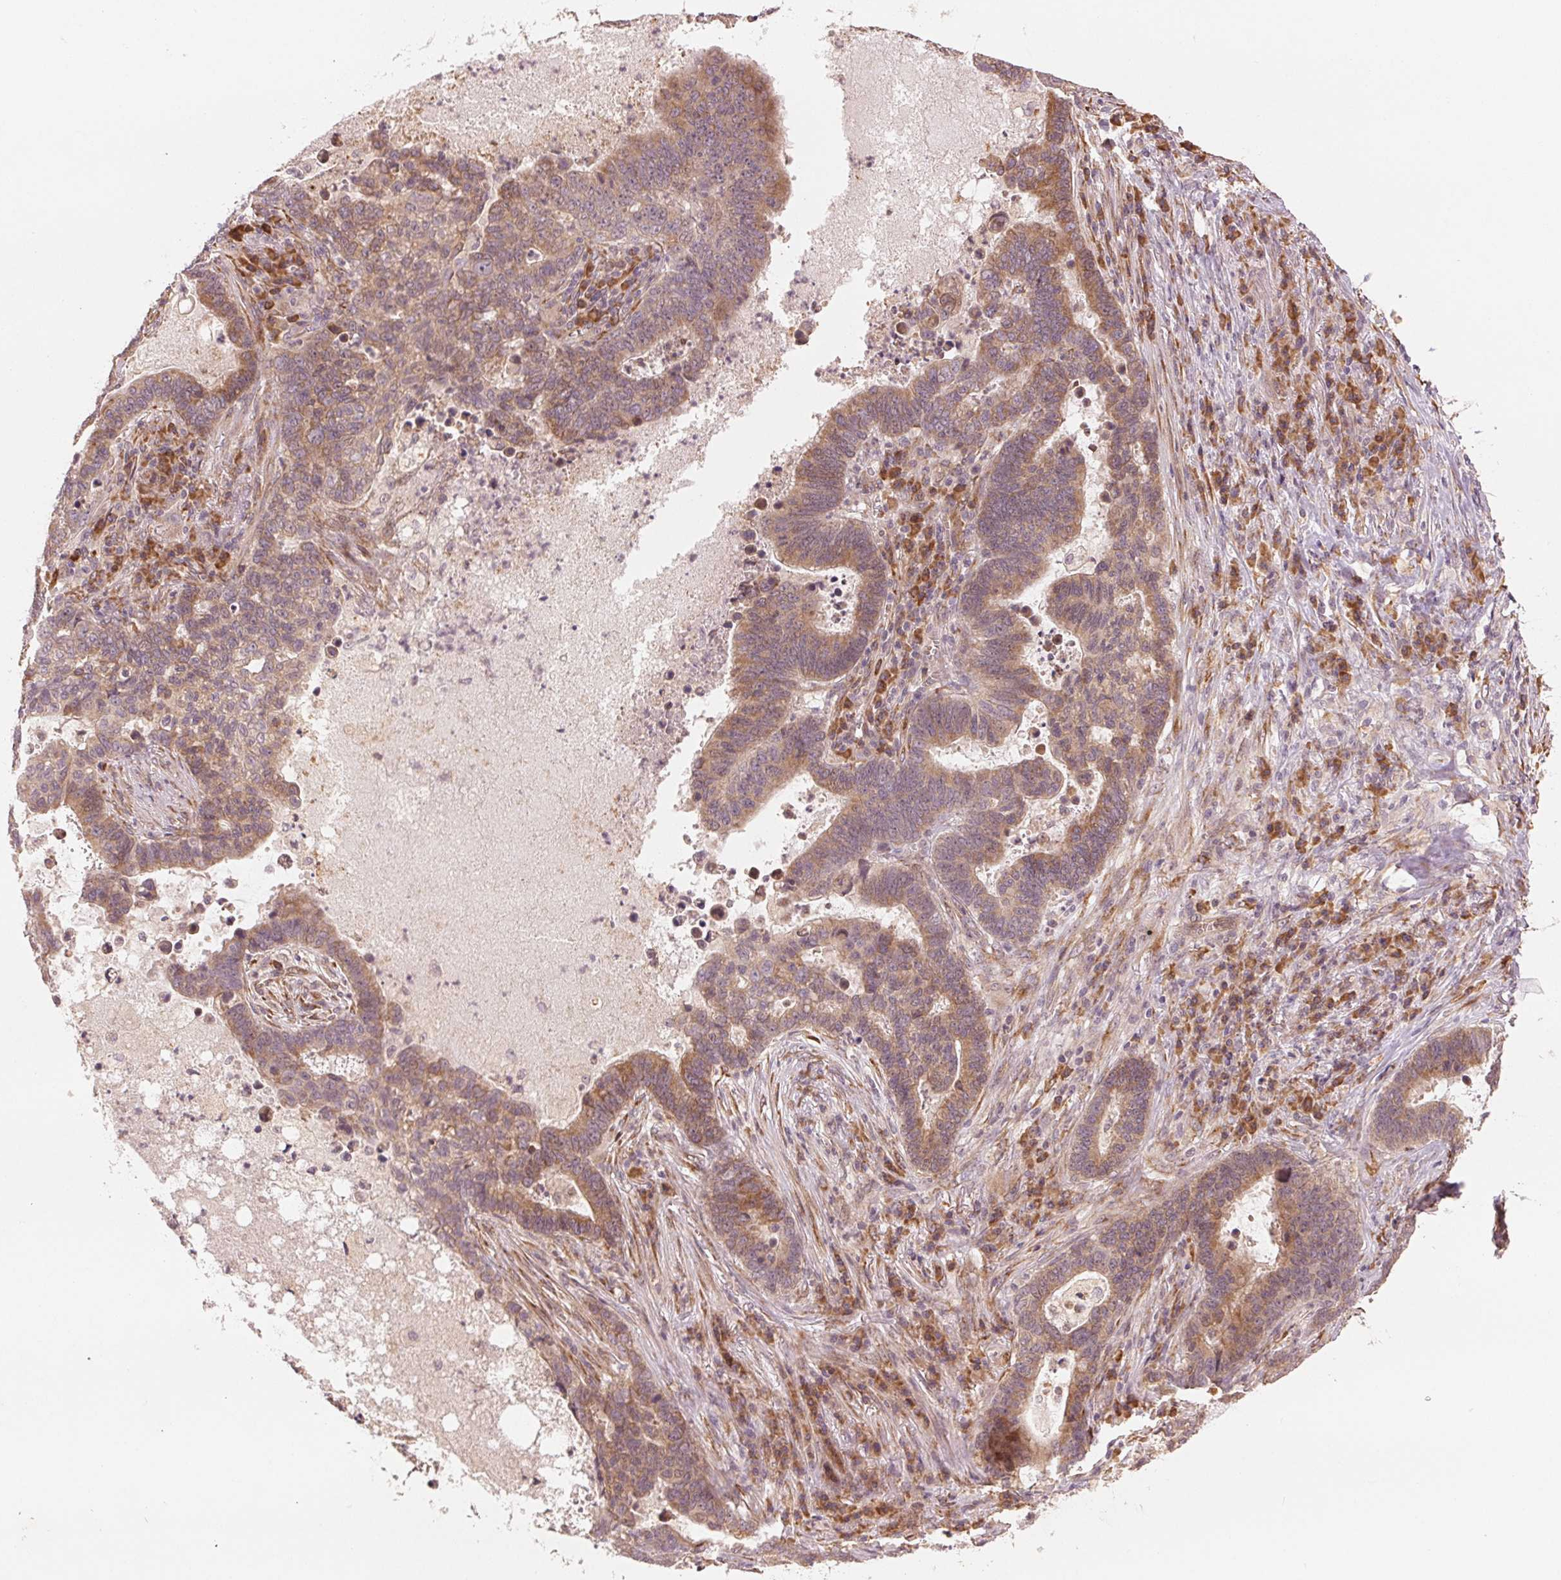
{"staining": {"intensity": "weak", "quantity": ">75%", "location": "cytoplasmic/membranous"}, "tissue": "lung cancer", "cell_type": "Tumor cells", "image_type": "cancer", "snomed": [{"axis": "morphology", "description": "Aneuploidy"}, {"axis": "morphology", "description": "Adenocarcinoma, NOS"}, {"axis": "morphology", "description": "Adenocarcinoma primary or metastatic"}, {"axis": "topography", "description": "Lung"}], "caption": "Tumor cells demonstrate low levels of weak cytoplasmic/membranous staining in about >75% of cells in human lung cancer (adenocarcinoma).", "gene": "SLC20A1", "patient": {"sex": "female", "age": 75}}